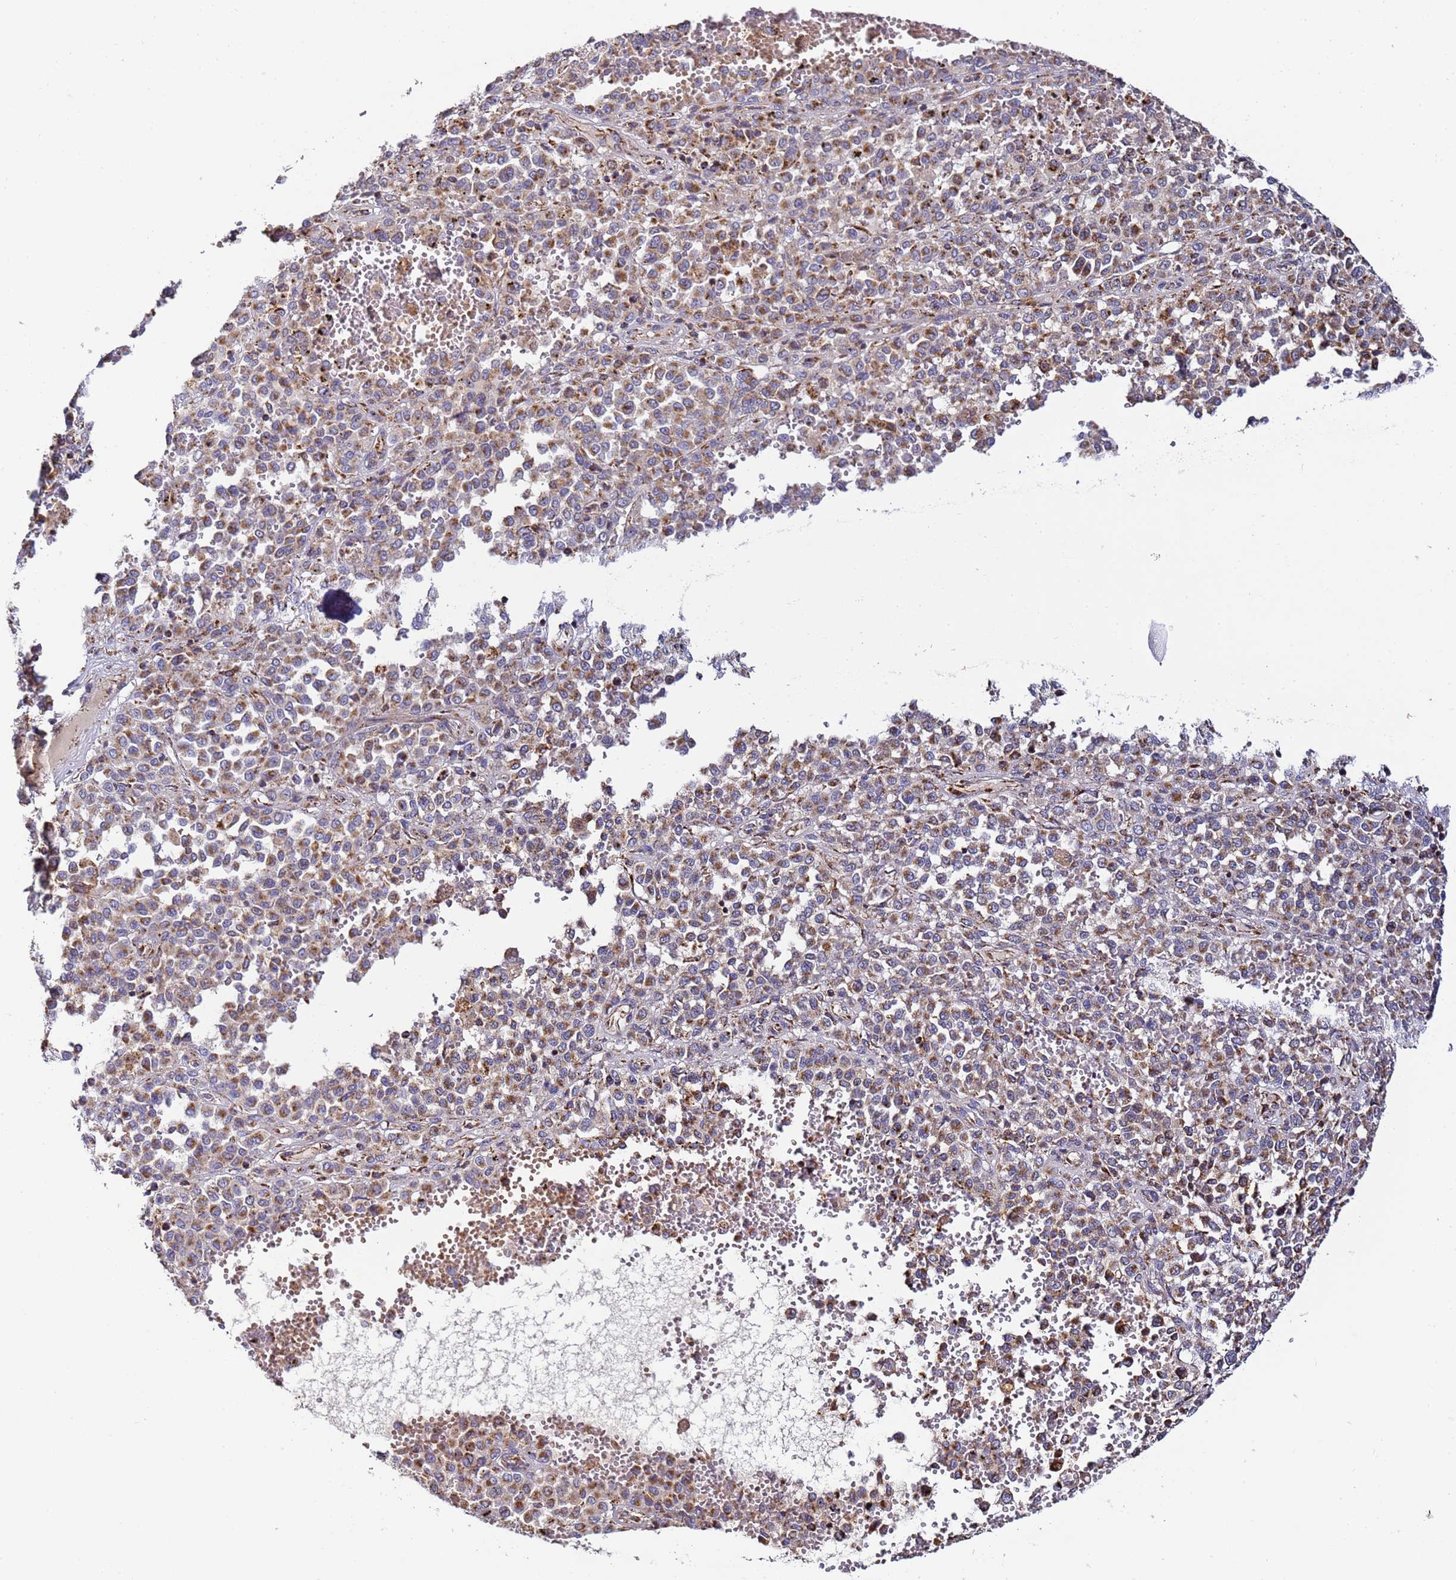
{"staining": {"intensity": "moderate", "quantity": ">75%", "location": "cytoplasmic/membranous"}, "tissue": "melanoma", "cell_type": "Tumor cells", "image_type": "cancer", "snomed": [{"axis": "morphology", "description": "Malignant melanoma, Metastatic site"}, {"axis": "topography", "description": "Pancreas"}], "caption": "Immunohistochemistry (IHC) (DAB) staining of melanoma shows moderate cytoplasmic/membranous protein expression in approximately >75% of tumor cells.", "gene": "FRG2C", "patient": {"sex": "female", "age": 30}}